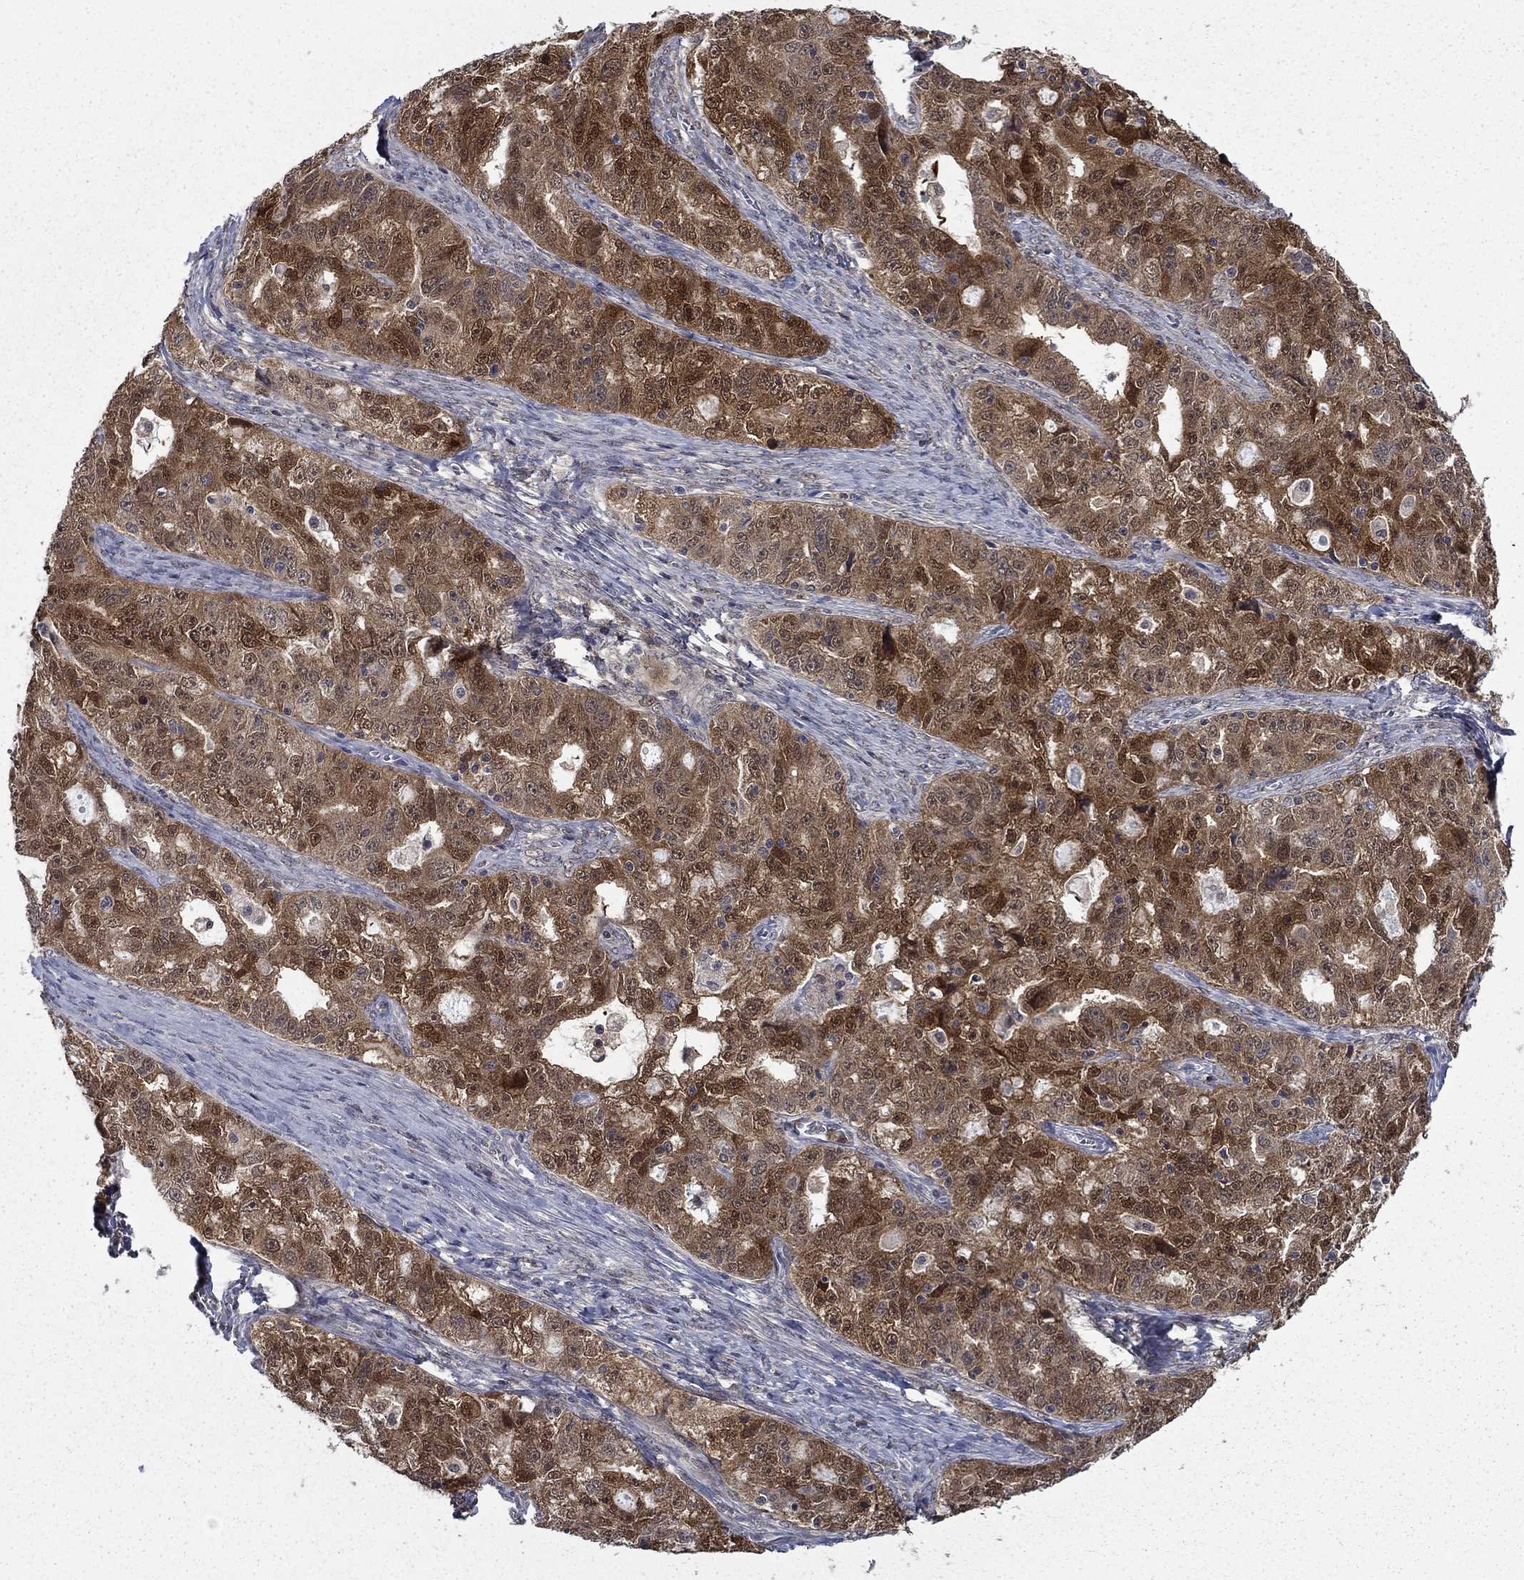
{"staining": {"intensity": "moderate", "quantity": ">75%", "location": "cytoplasmic/membranous"}, "tissue": "ovarian cancer", "cell_type": "Tumor cells", "image_type": "cancer", "snomed": [{"axis": "morphology", "description": "Cystadenocarcinoma, serous, NOS"}, {"axis": "topography", "description": "Ovary"}], "caption": "IHC of ovarian serous cystadenocarcinoma demonstrates medium levels of moderate cytoplasmic/membranous expression in about >75% of tumor cells. The staining was performed using DAB (3,3'-diaminobenzidine) to visualize the protein expression in brown, while the nuclei were stained in blue with hematoxylin (Magnification: 20x).", "gene": "NIT2", "patient": {"sex": "female", "age": 51}}